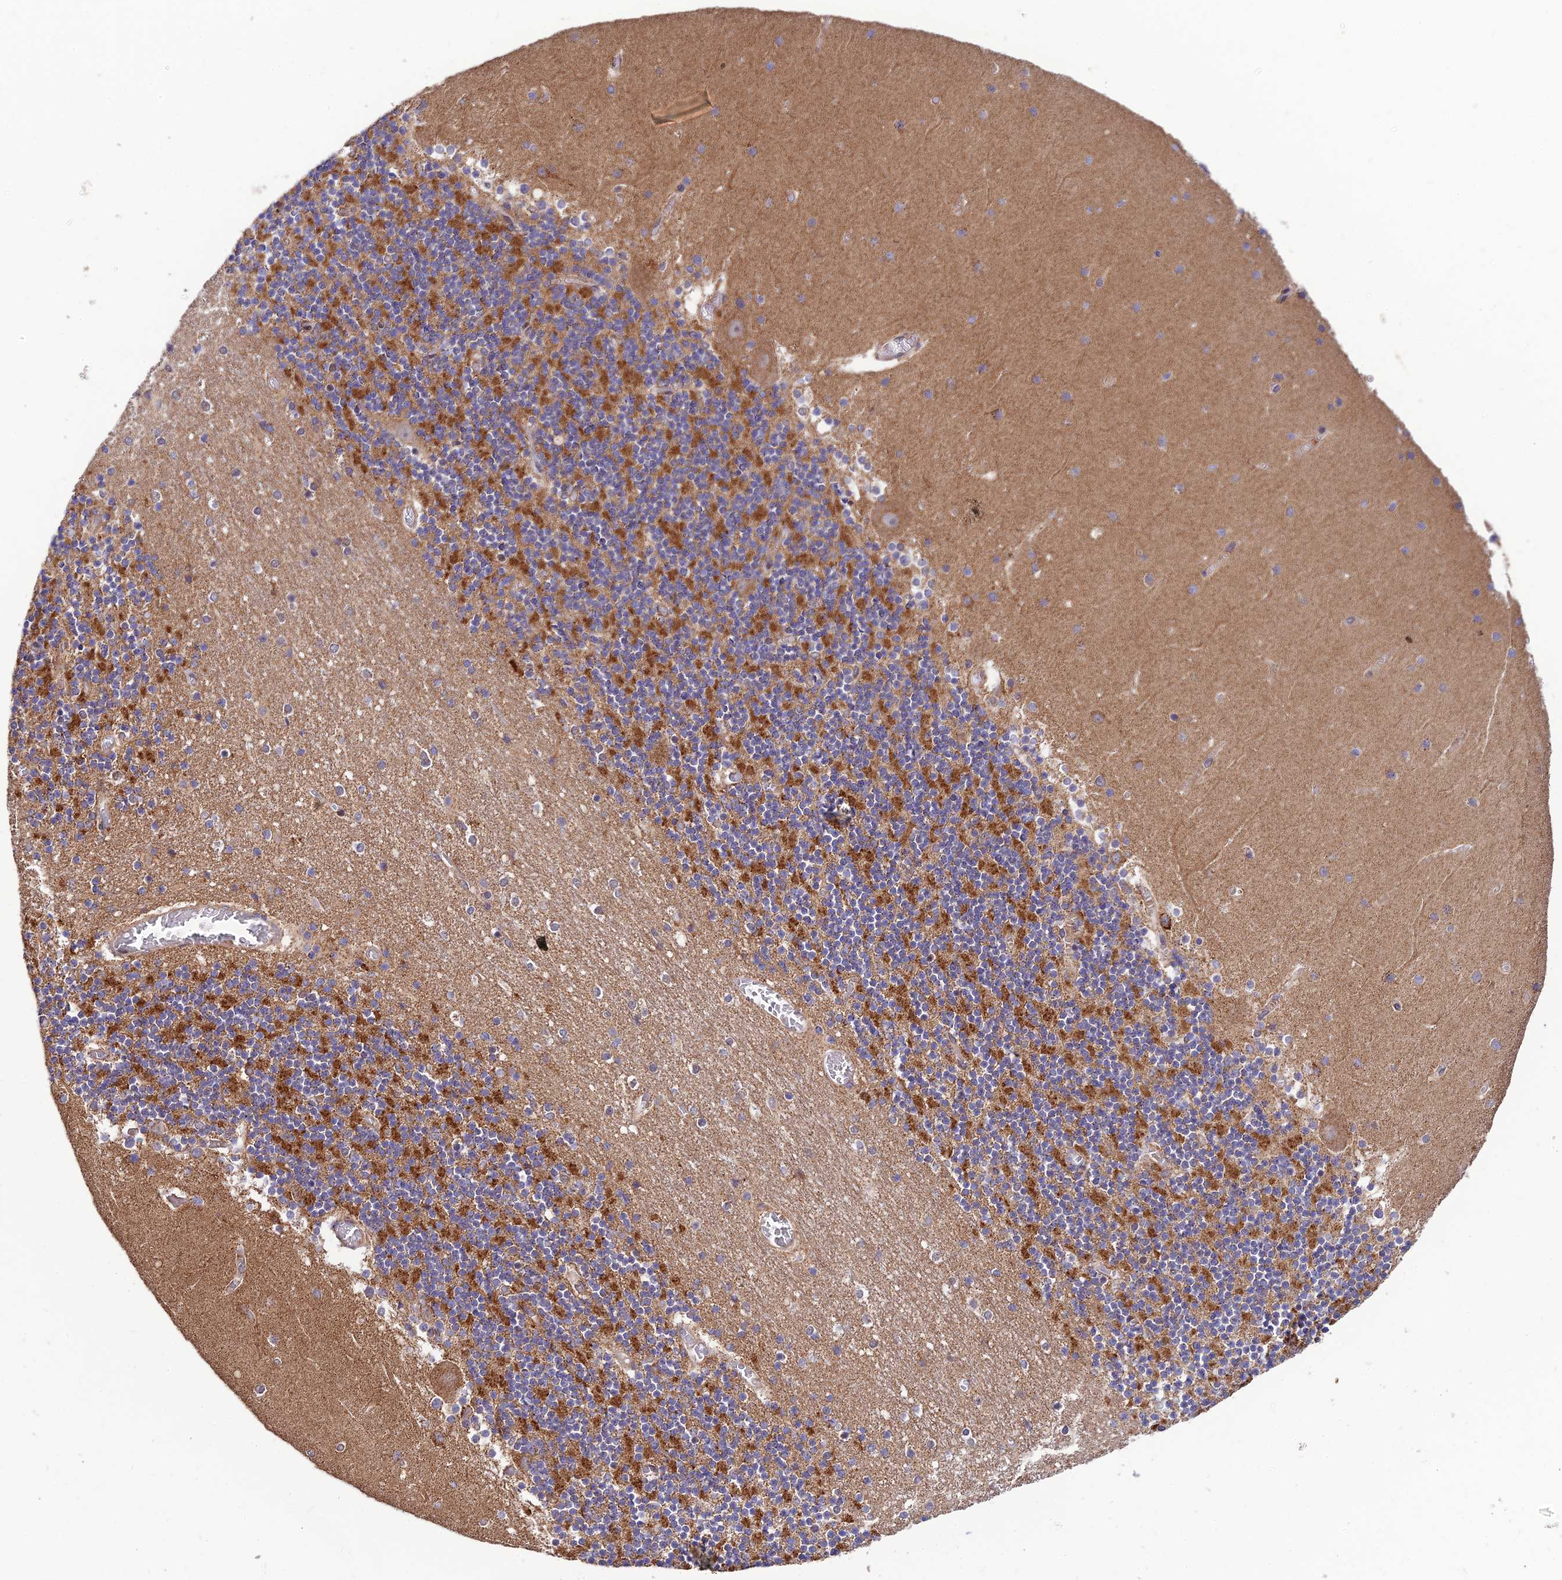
{"staining": {"intensity": "strong", "quantity": "25%-75%", "location": "cytoplasmic/membranous"}, "tissue": "cerebellum", "cell_type": "Cells in granular layer", "image_type": "normal", "snomed": [{"axis": "morphology", "description": "Normal tissue, NOS"}, {"axis": "topography", "description": "Cerebellum"}], "caption": "This micrograph shows IHC staining of unremarkable human cerebellum, with high strong cytoplasmic/membranous staining in approximately 25%-75% of cells in granular layer.", "gene": "PODNL1", "patient": {"sex": "female", "age": 28}}